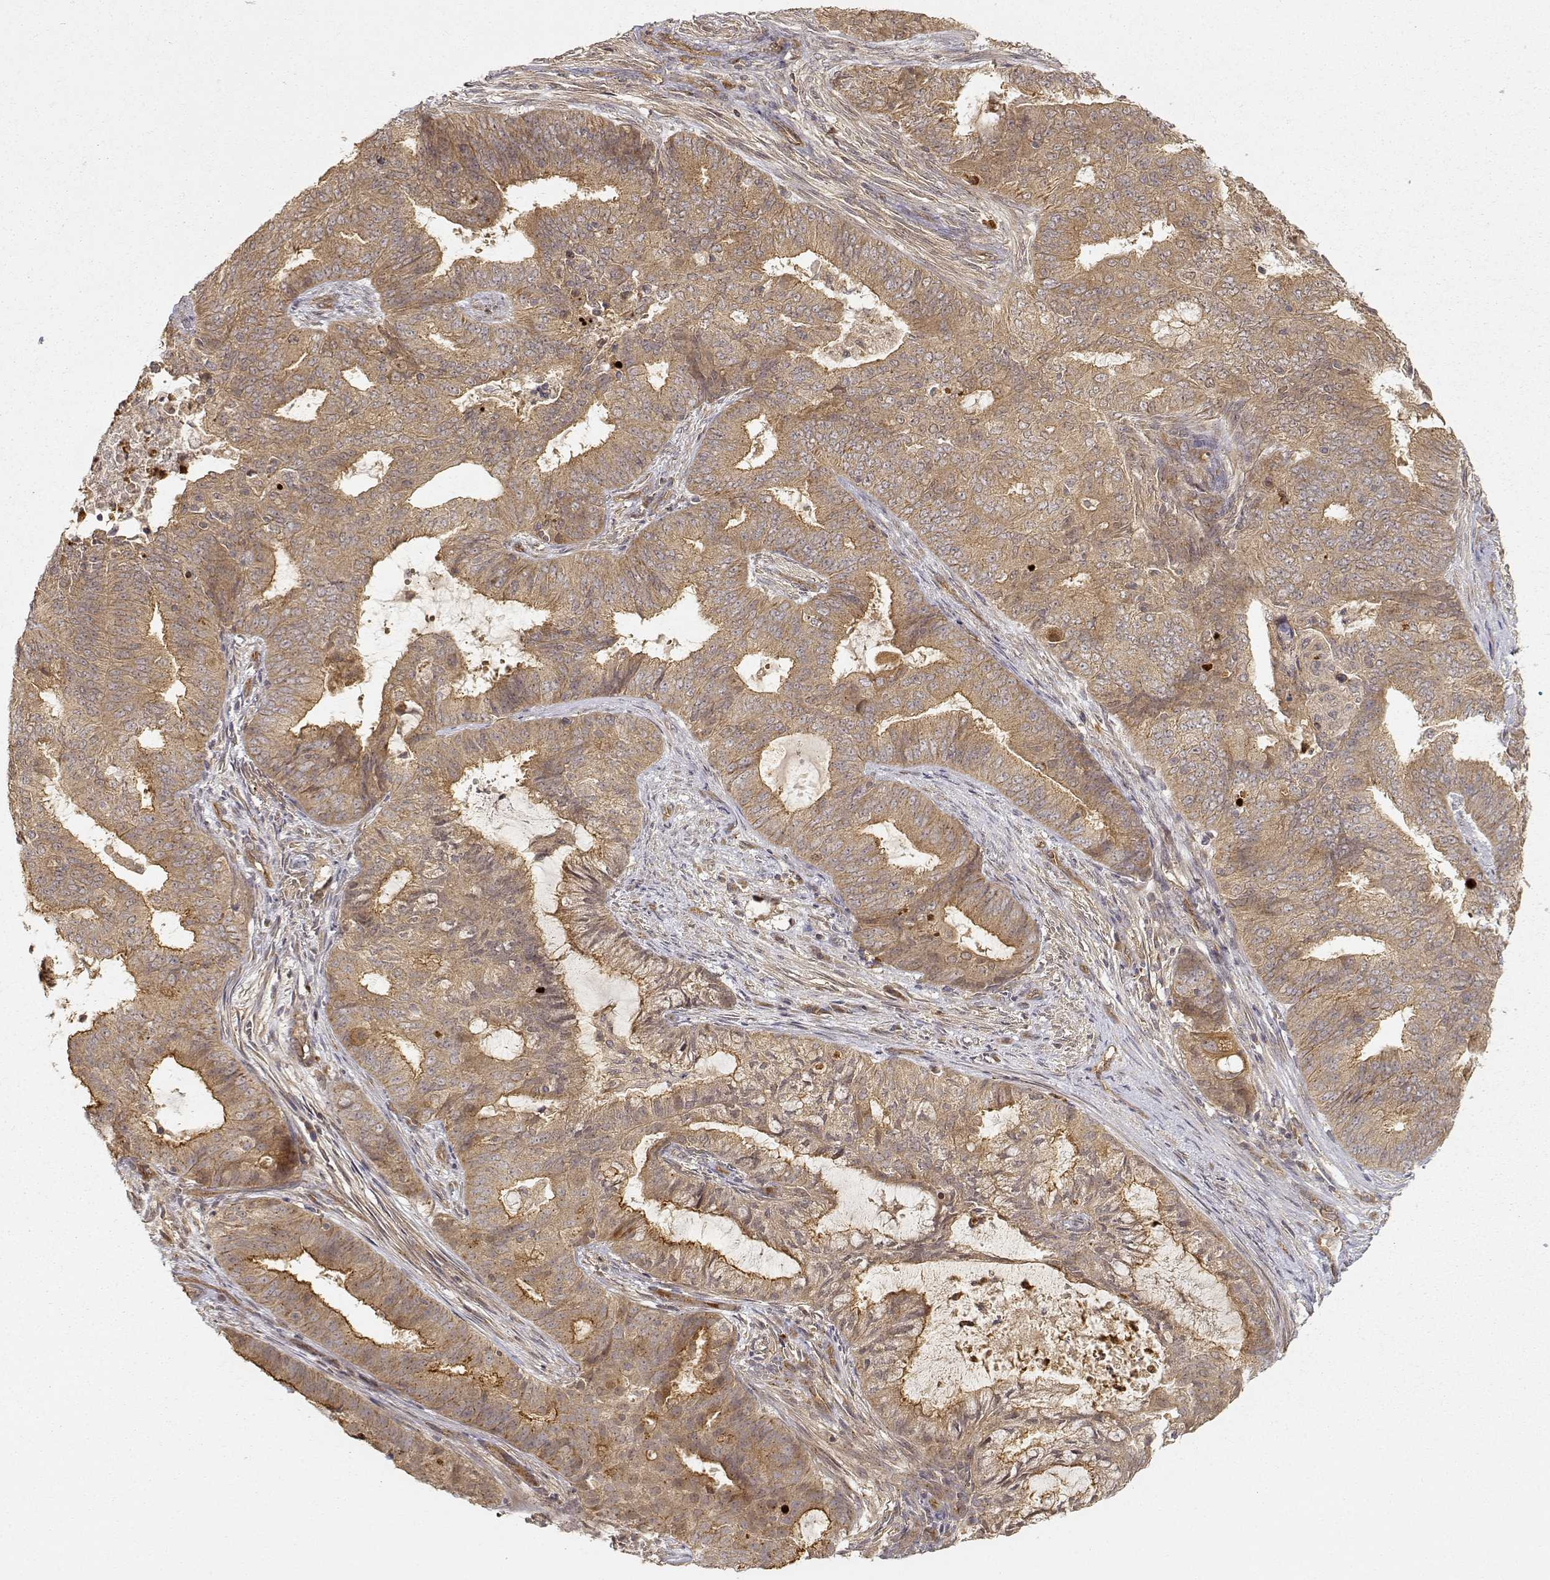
{"staining": {"intensity": "weak", "quantity": ">75%", "location": "cytoplasmic/membranous"}, "tissue": "endometrial cancer", "cell_type": "Tumor cells", "image_type": "cancer", "snomed": [{"axis": "morphology", "description": "Adenocarcinoma, NOS"}, {"axis": "topography", "description": "Endometrium"}], "caption": "An image showing weak cytoplasmic/membranous positivity in about >75% of tumor cells in endometrial cancer (adenocarcinoma), as visualized by brown immunohistochemical staining.", "gene": "CDK5RAP2", "patient": {"sex": "female", "age": 62}}